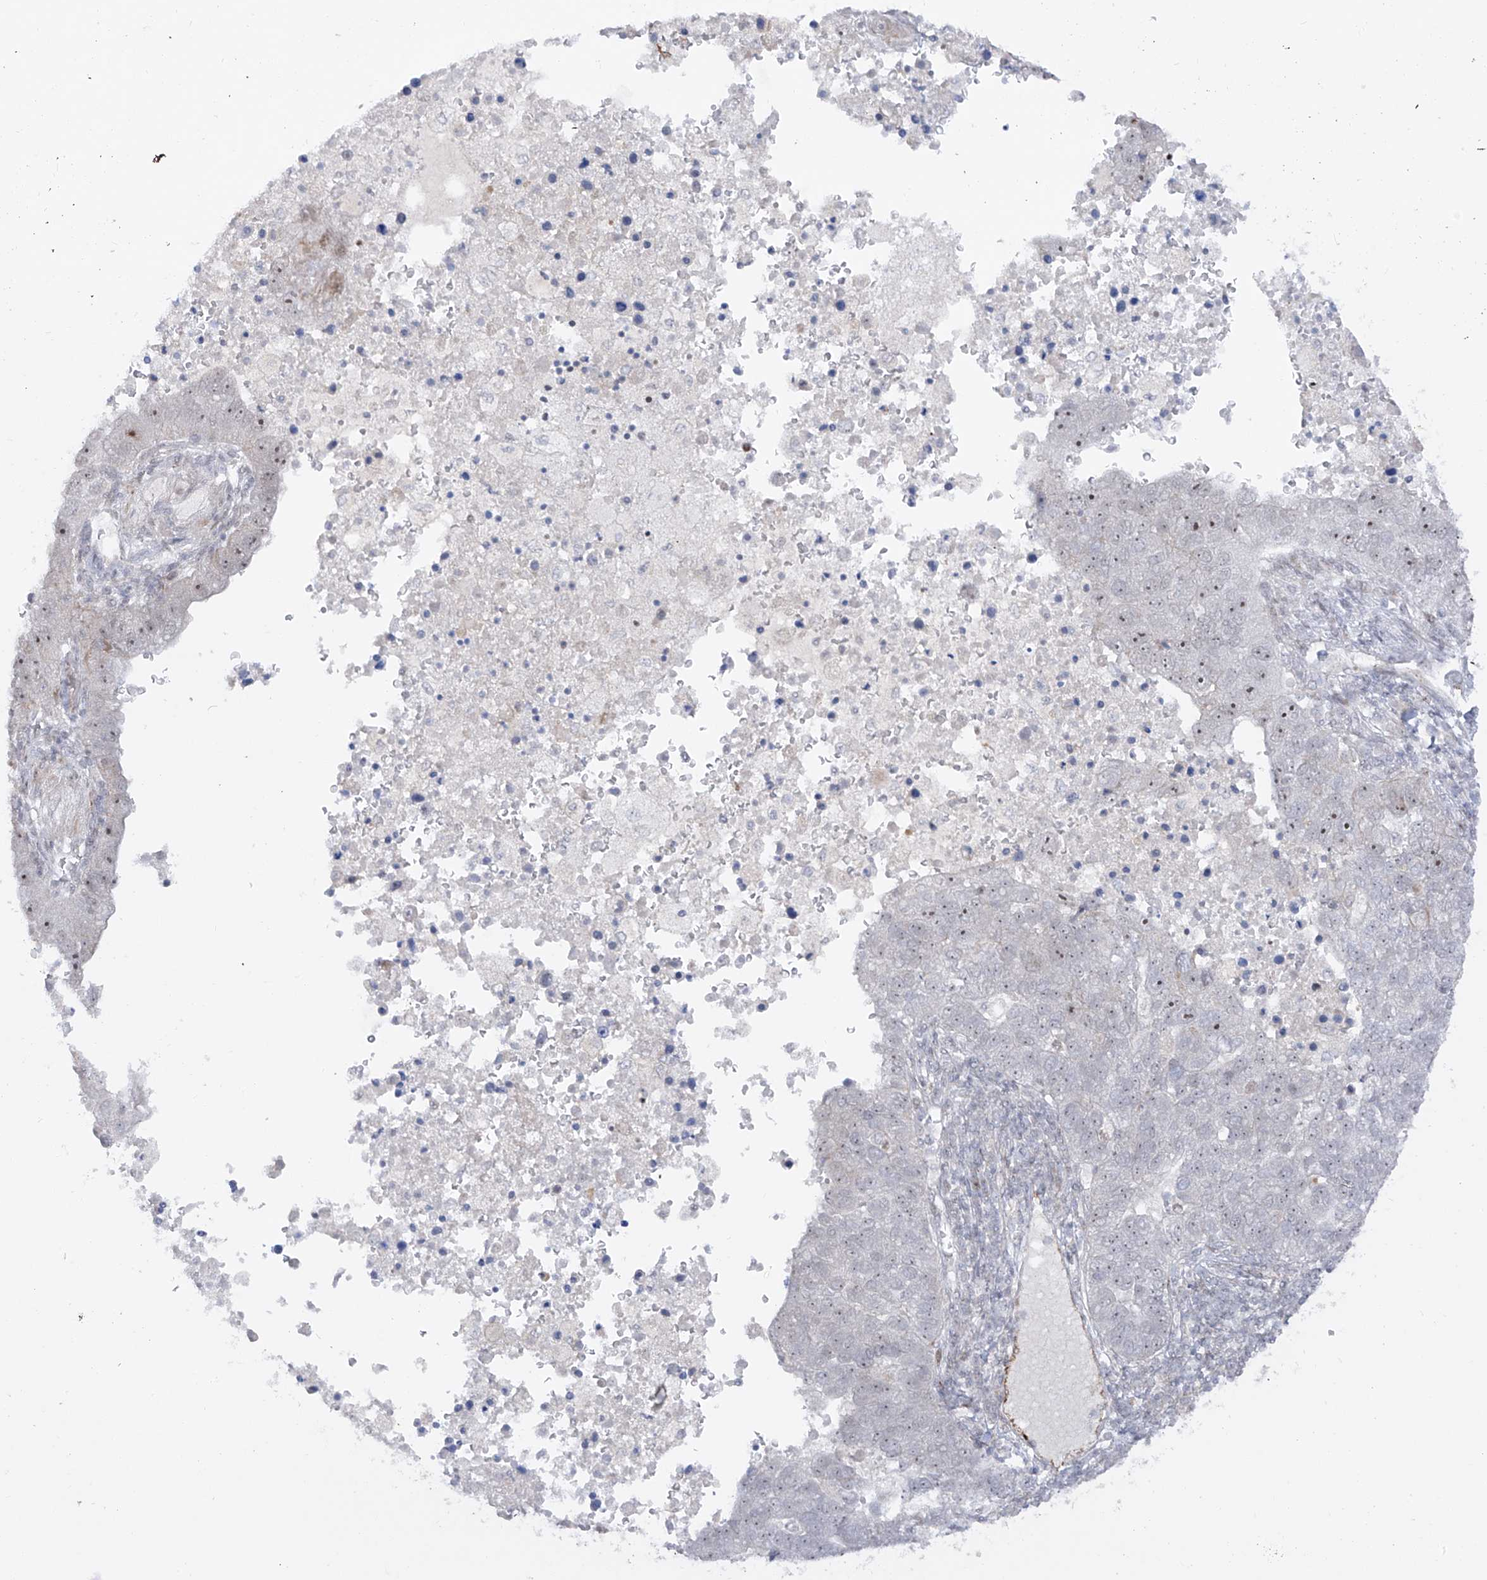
{"staining": {"intensity": "moderate", "quantity": ">75%", "location": "nuclear"}, "tissue": "pancreatic cancer", "cell_type": "Tumor cells", "image_type": "cancer", "snomed": [{"axis": "morphology", "description": "Adenocarcinoma, NOS"}, {"axis": "topography", "description": "Pancreas"}], "caption": "This photomicrograph exhibits IHC staining of pancreatic adenocarcinoma, with medium moderate nuclear positivity in about >75% of tumor cells.", "gene": "ZNF180", "patient": {"sex": "female", "age": 61}}